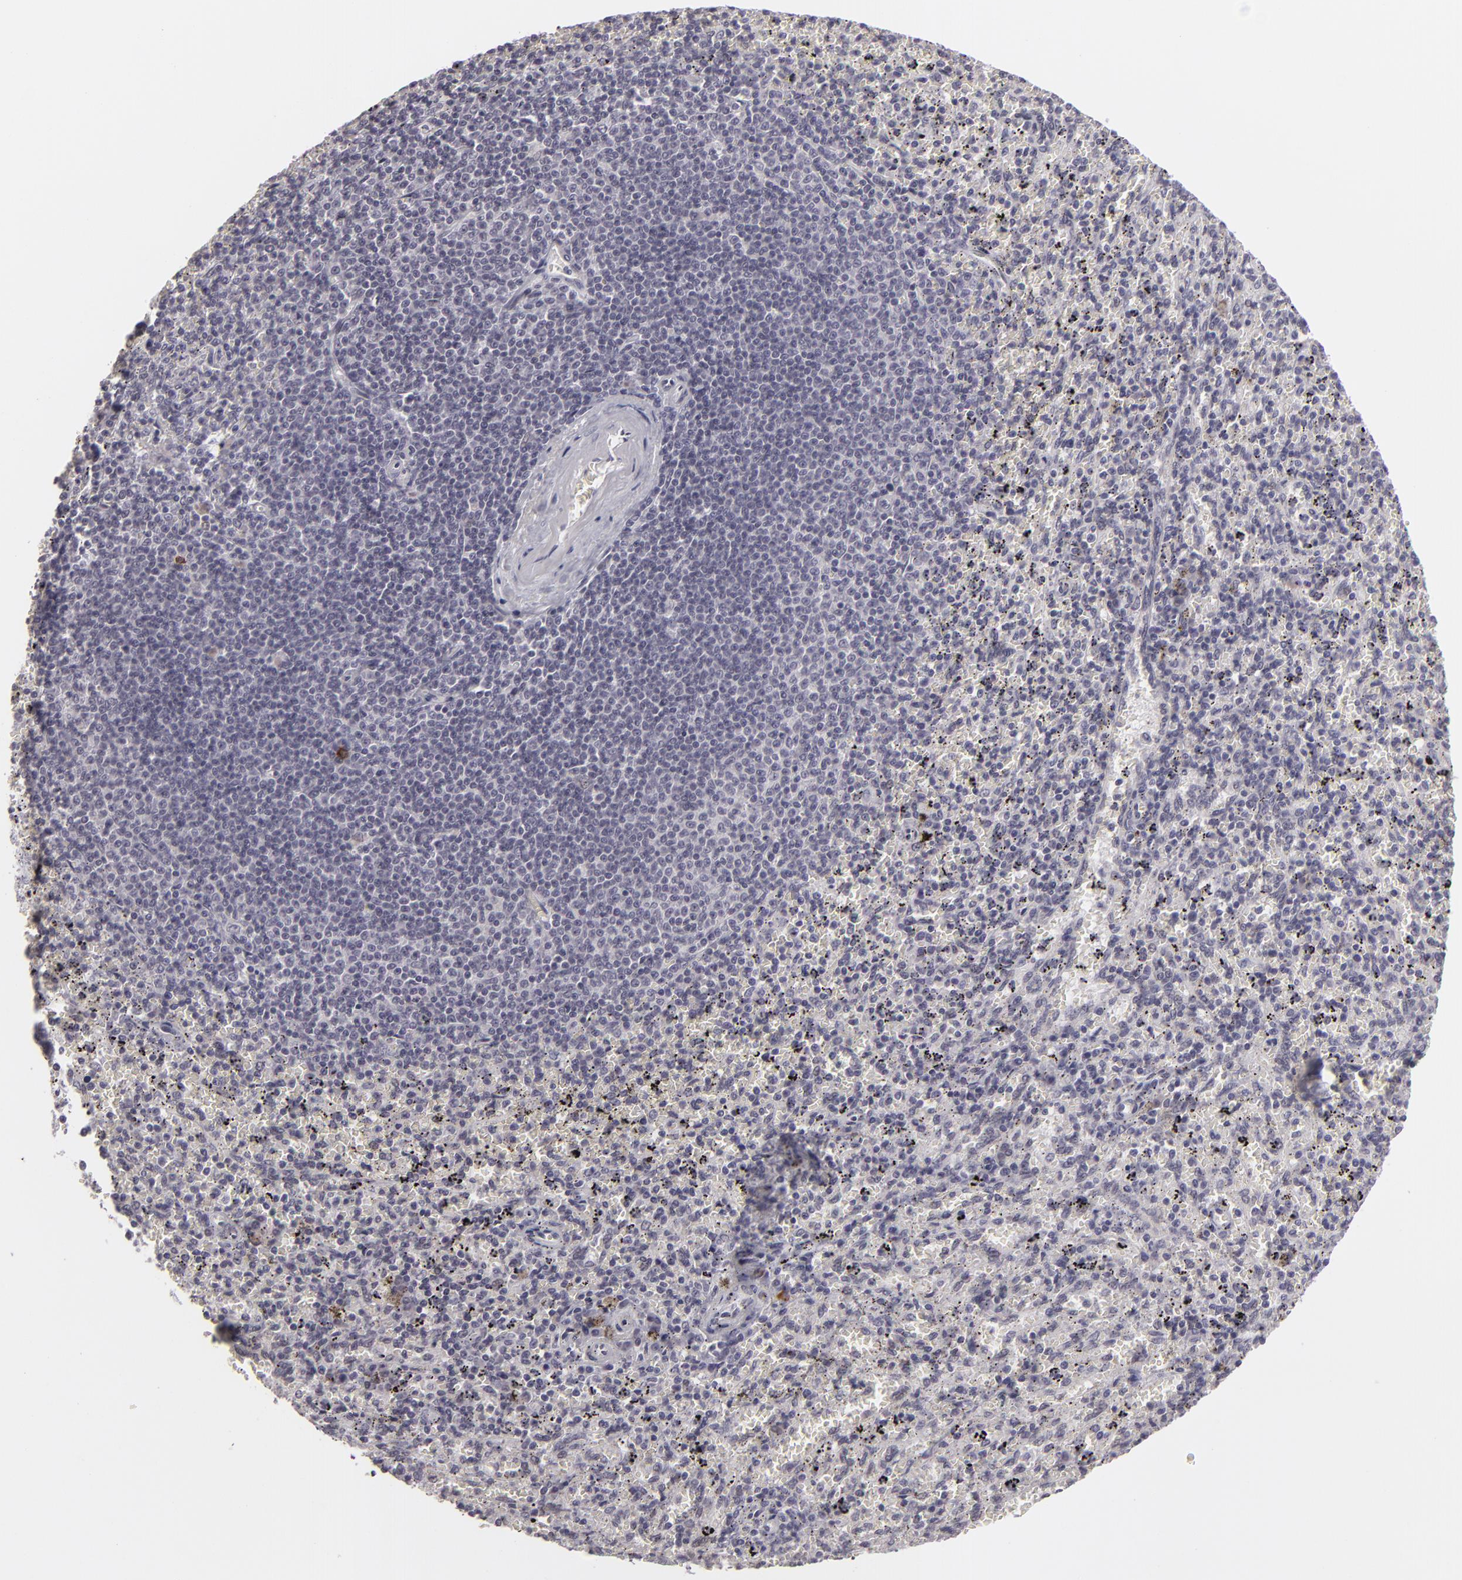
{"staining": {"intensity": "negative", "quantity": "none", "location": "none"}, "tissue": "spleen", "cell_type": "Cells in red pulp", "image_type": "normal", "snomed": [{"axis": "morphology", "description": "Normal tissue, NOS"}, {"axis": "topography", "description": "Spleen"}], "caption": "Immunohistochemical staining of unremarkable spleen shows no significant positivity in cells in red pulp. Nuclei are stained in blue.", "gene": "ZNF205", "patient": {"sex": "female", "age": 43}}